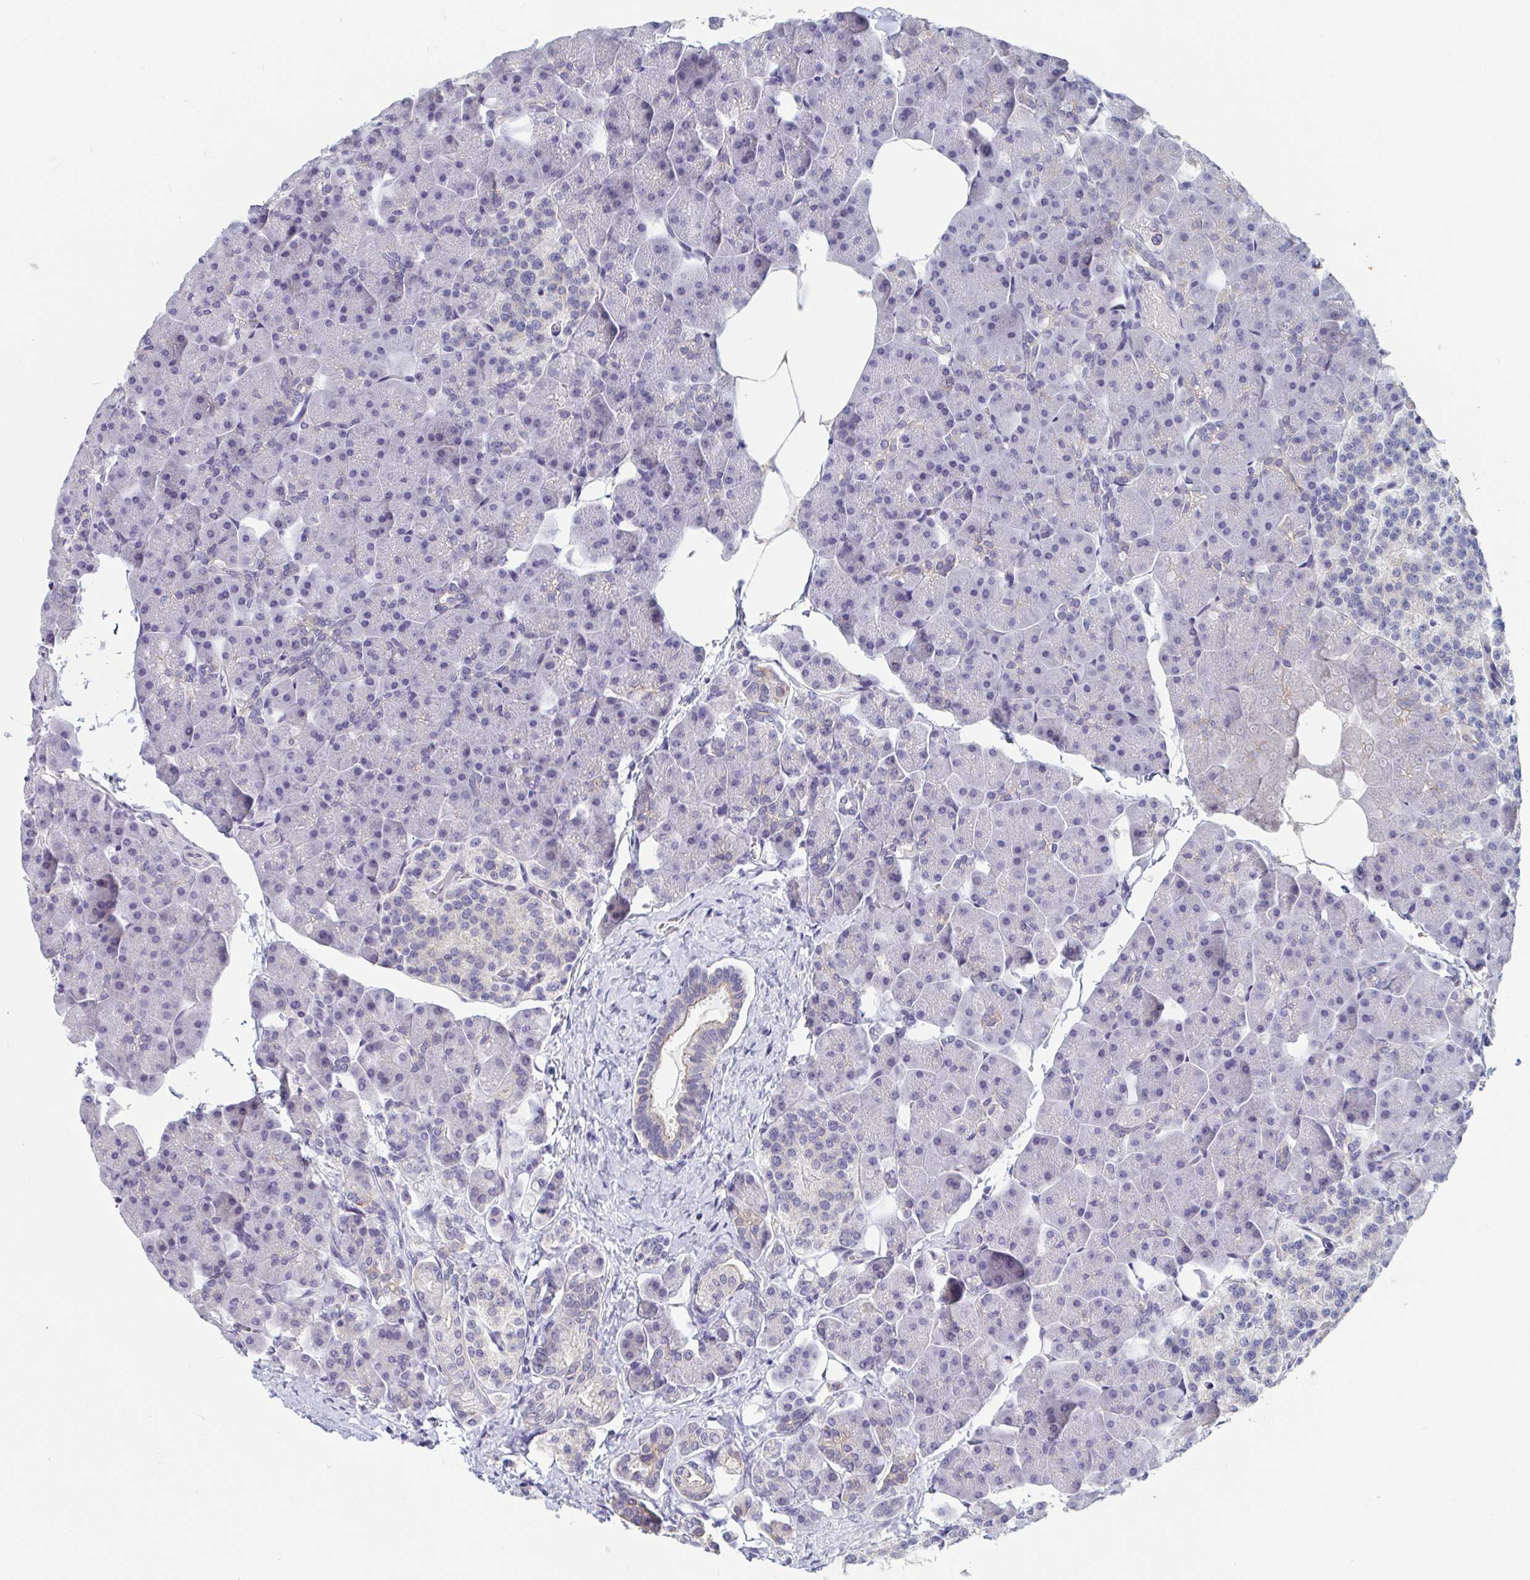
{"staining": {"intensity": "weak", "quantity": "<25%", "location": "cytoplasmic/membranous"}, "tissue": "pancreas", "cell_type": "Exocrine glandular cells", "image_type": "normal", "snomed": [{"axis": "morphology", "description": "Normal tissue, NOS"}, {"axis": "topography", "description": "Pancreas"}], "caption": "Immunohistochemical staining of normal human pancreas displays no significant expression in exocrine glandular cells. (DAB IHC with hematoxylin counter stain).", "gene": "UNKL", "patient": {"sex": "male", "age": 35}}